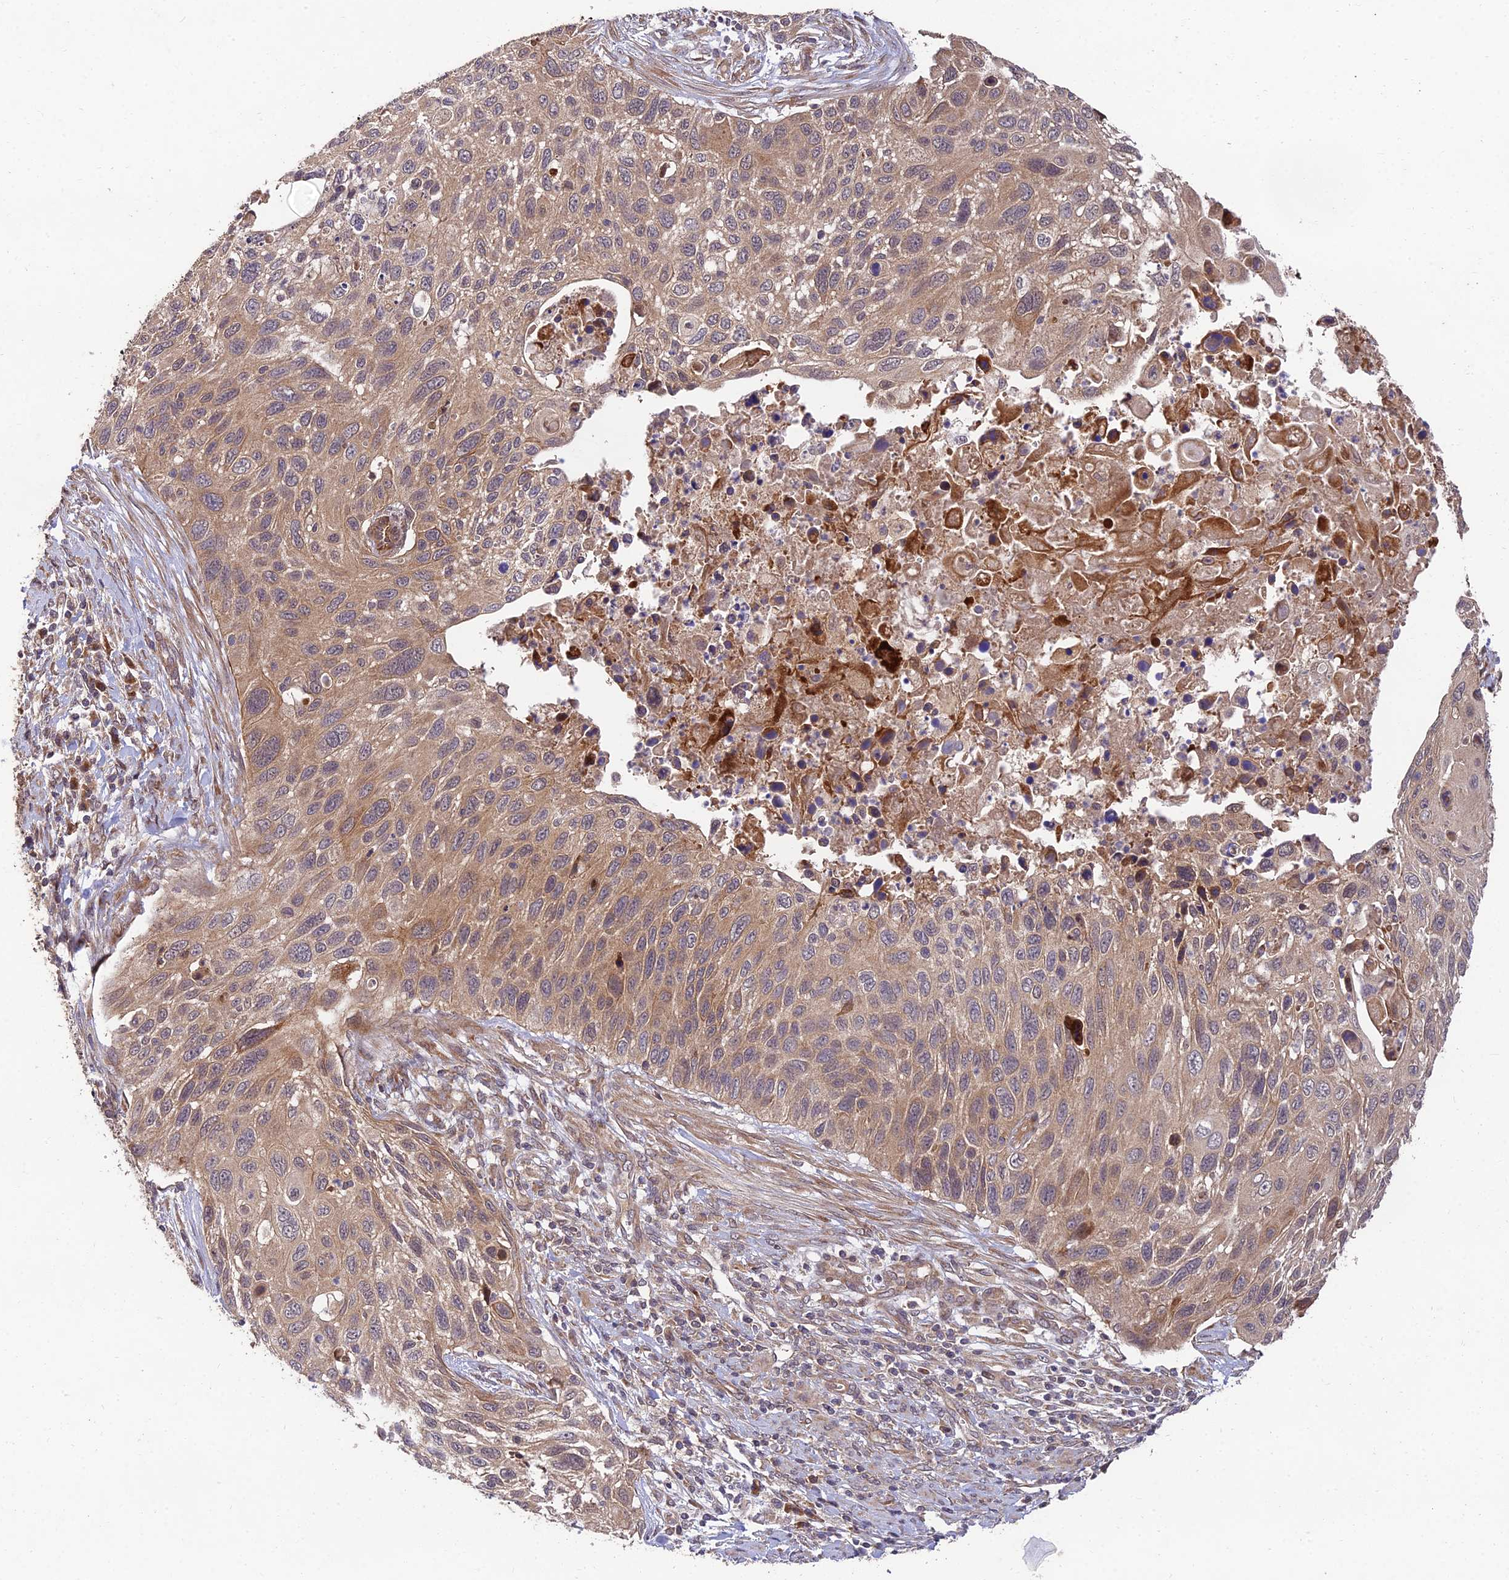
{"staining": {"intensity": "moderate", "quantity": "<25%", "location": "cytoplasmic/membranous"}, "tissue": "cervical cancer", "cell_type": "Tumor cells", "image_type": "cancer", "snomed": [{"axis": "morphology", "description": "Squamous cell carcinoma, NOS"}, {"axis": "topography", "description": "Cervix"}], "caption": "About <25% of tumor cells in cervical cancer reveal moderate cytoplasmic/membranous protein positivity as visualized by brown immunohistochemical staining.", "gene": "MKKS", "patient": {"sex": "female", "age": 70}}